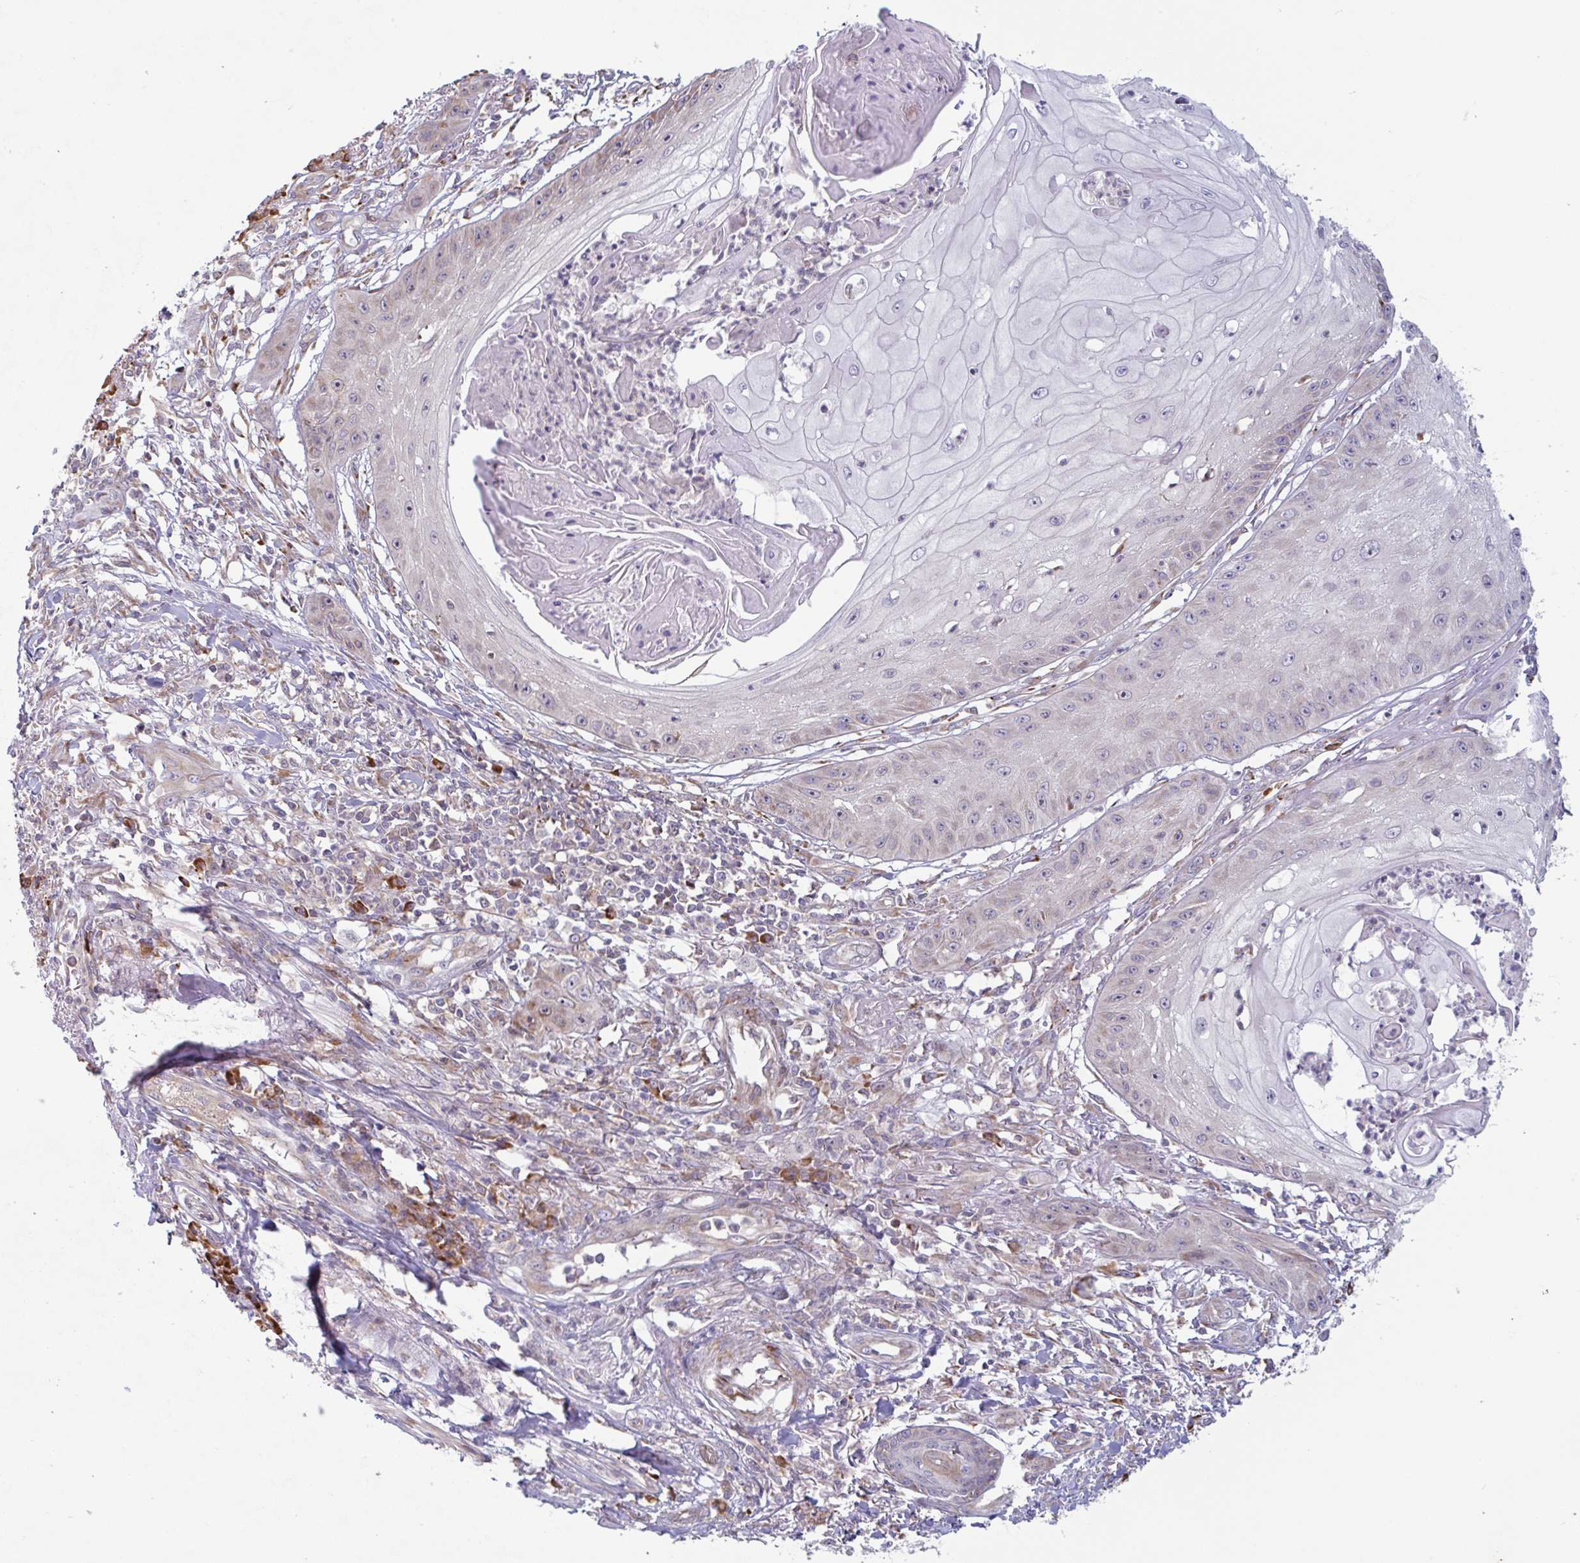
{"staining": {"intensity": "negative", "quantity": "none", "location": "none"}, "tissue": "skin cancer", "cell_type": "Tumor cells", "image_type": "cancer", "snomed": [{"axis": "morphology", "description": "Squamous cell carcinoma, NOS"}, {"axis": "topography", "description": "Skin"}], "caption": "A micrograph of skin squamous cell carcinoma stained for a protein reveals no brown staining in tumor cells. The staining was performed using DAB (3,3'-diaminobenzidine) to visualize the protein expression in brown, while the nuclei were stained in blue with hematoxylin (Magnification: 20x).", "gene": "RIT1", "patient": {"sex": "male", "age": 70}}